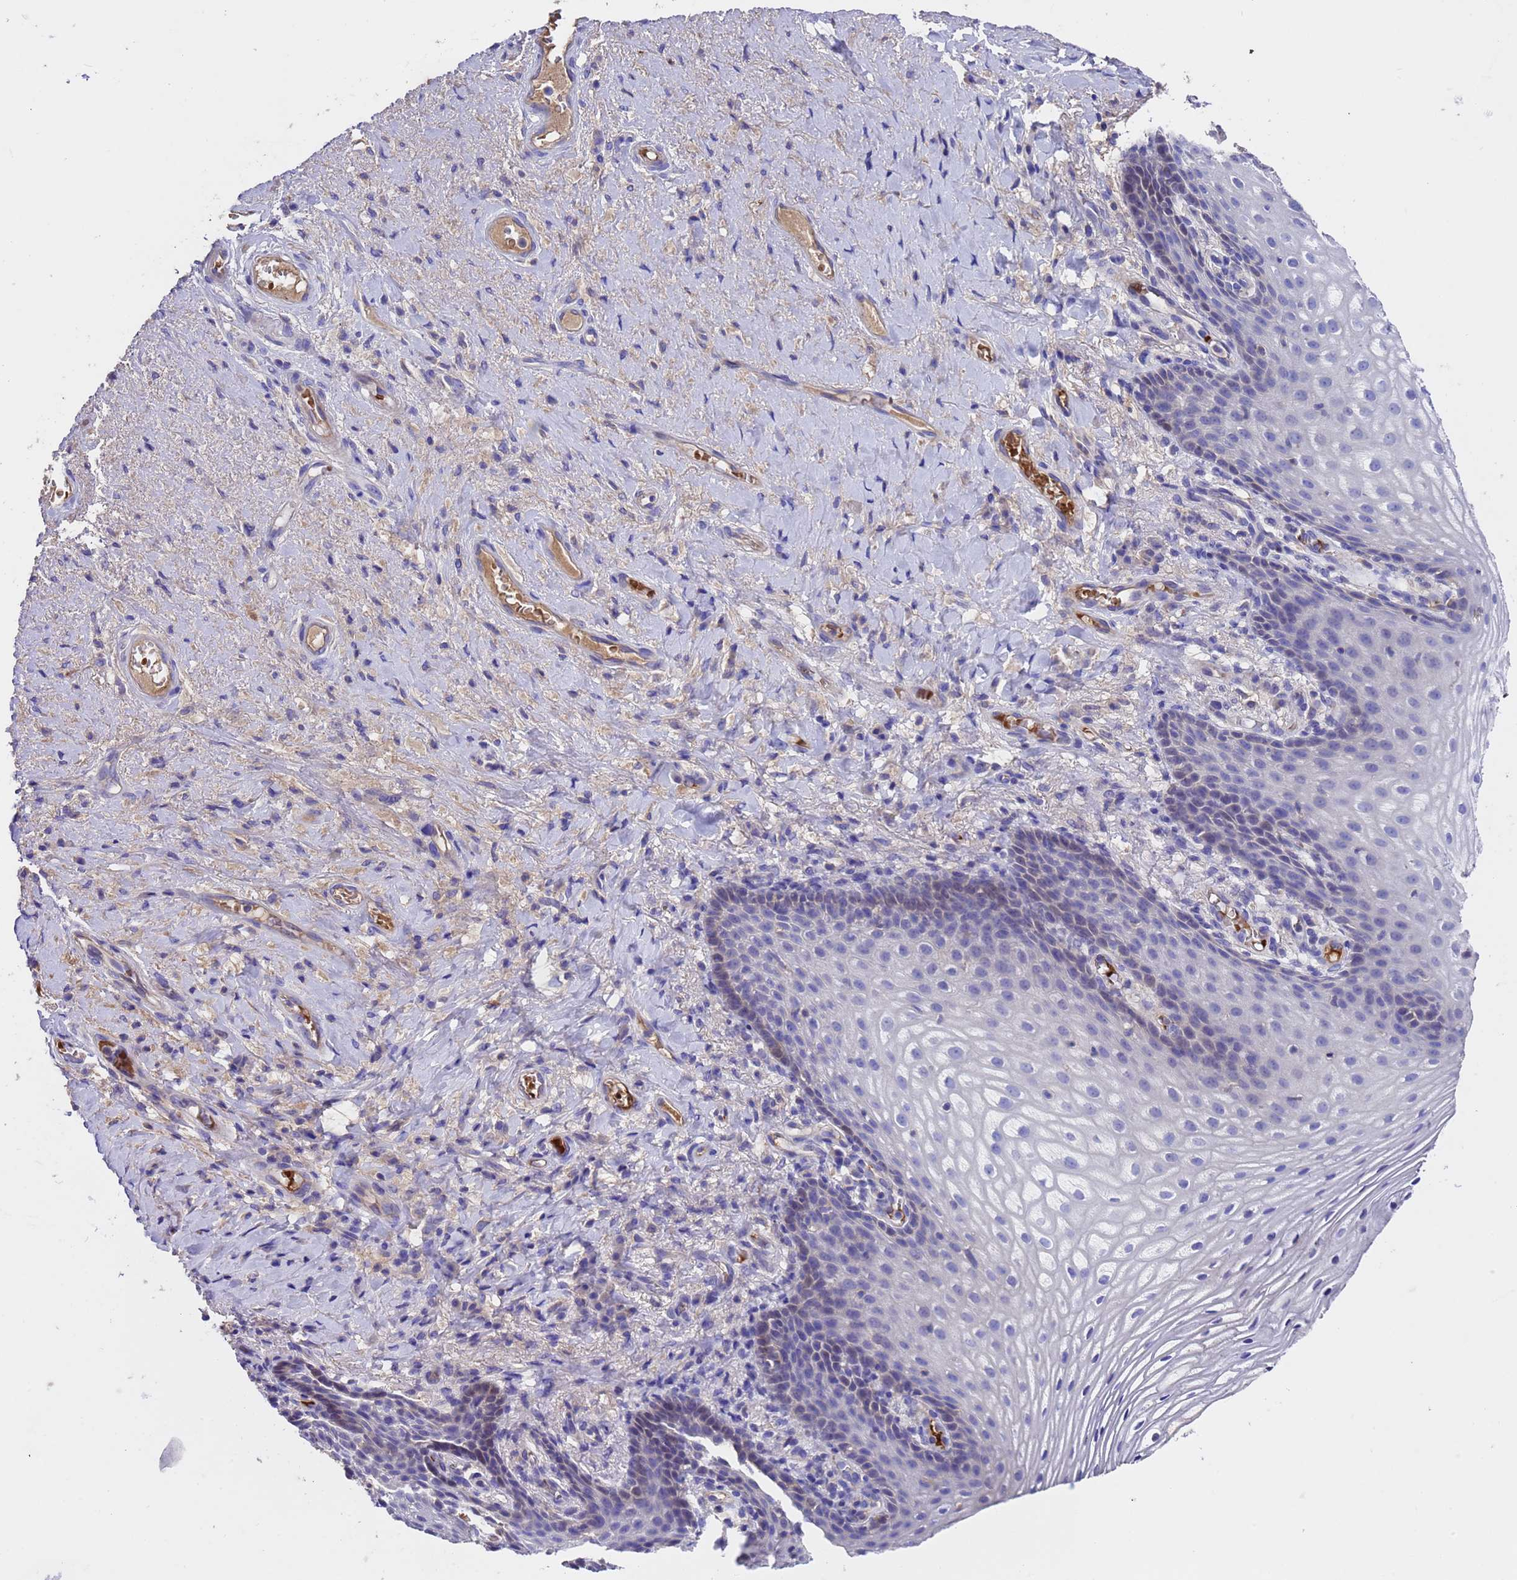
{"staining": {"intensity": "weak", "quantity": "<25%", "location": "cytoplasmic/membranous"}, "tissue": "vagina", "cell_type": "Squamous epithelial cells", "image_type": "normal", "snomed": [{"axis": "morphology", "description": "Normal tissue, NOS"}, {"axis": "topography", "description": "Vagina"}], "caption": "Squamous epithelial cells show no significant expression in normal vagina.", "gene": "ELP6", "patient": {"sex": "female", "age": 60}}